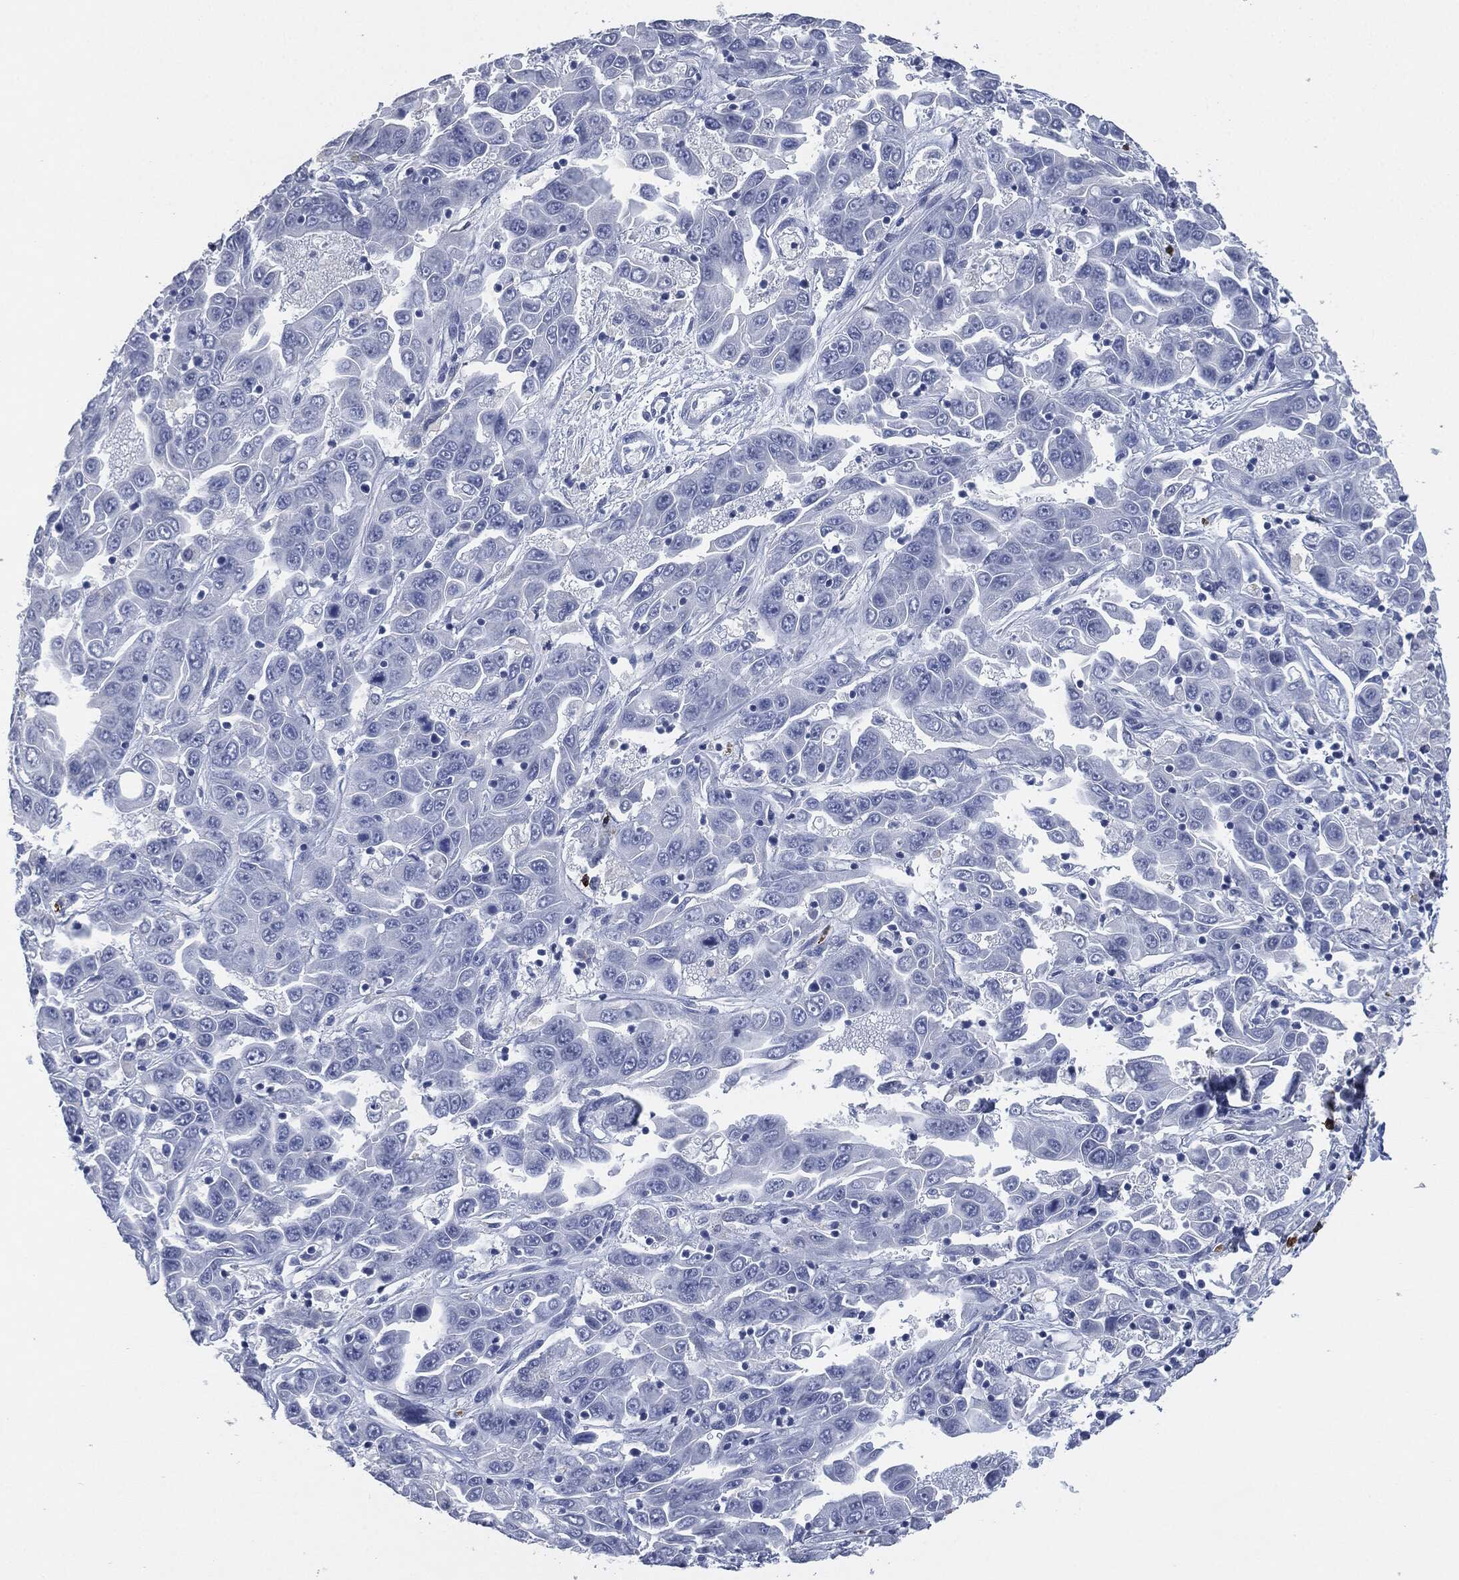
{"staining": {"intensity": "negative", "quantity": "none", "location": "none"}, "tissue": "liver cancer", "cell_type": "Tumor cells", "image_type": "cancer", "snomed": [{"axis": "morphology", "description": "Cholangiocarcinoma"}, {"axis": "topography", "description": "Liver"}], "caption": "Immunohistochemical staining of human cholangiocarcinoma (liver) reveals no significant expression in tumor cells.", "gene": "CEACAM8", "patient": {"sex": "female", "age": 52}}